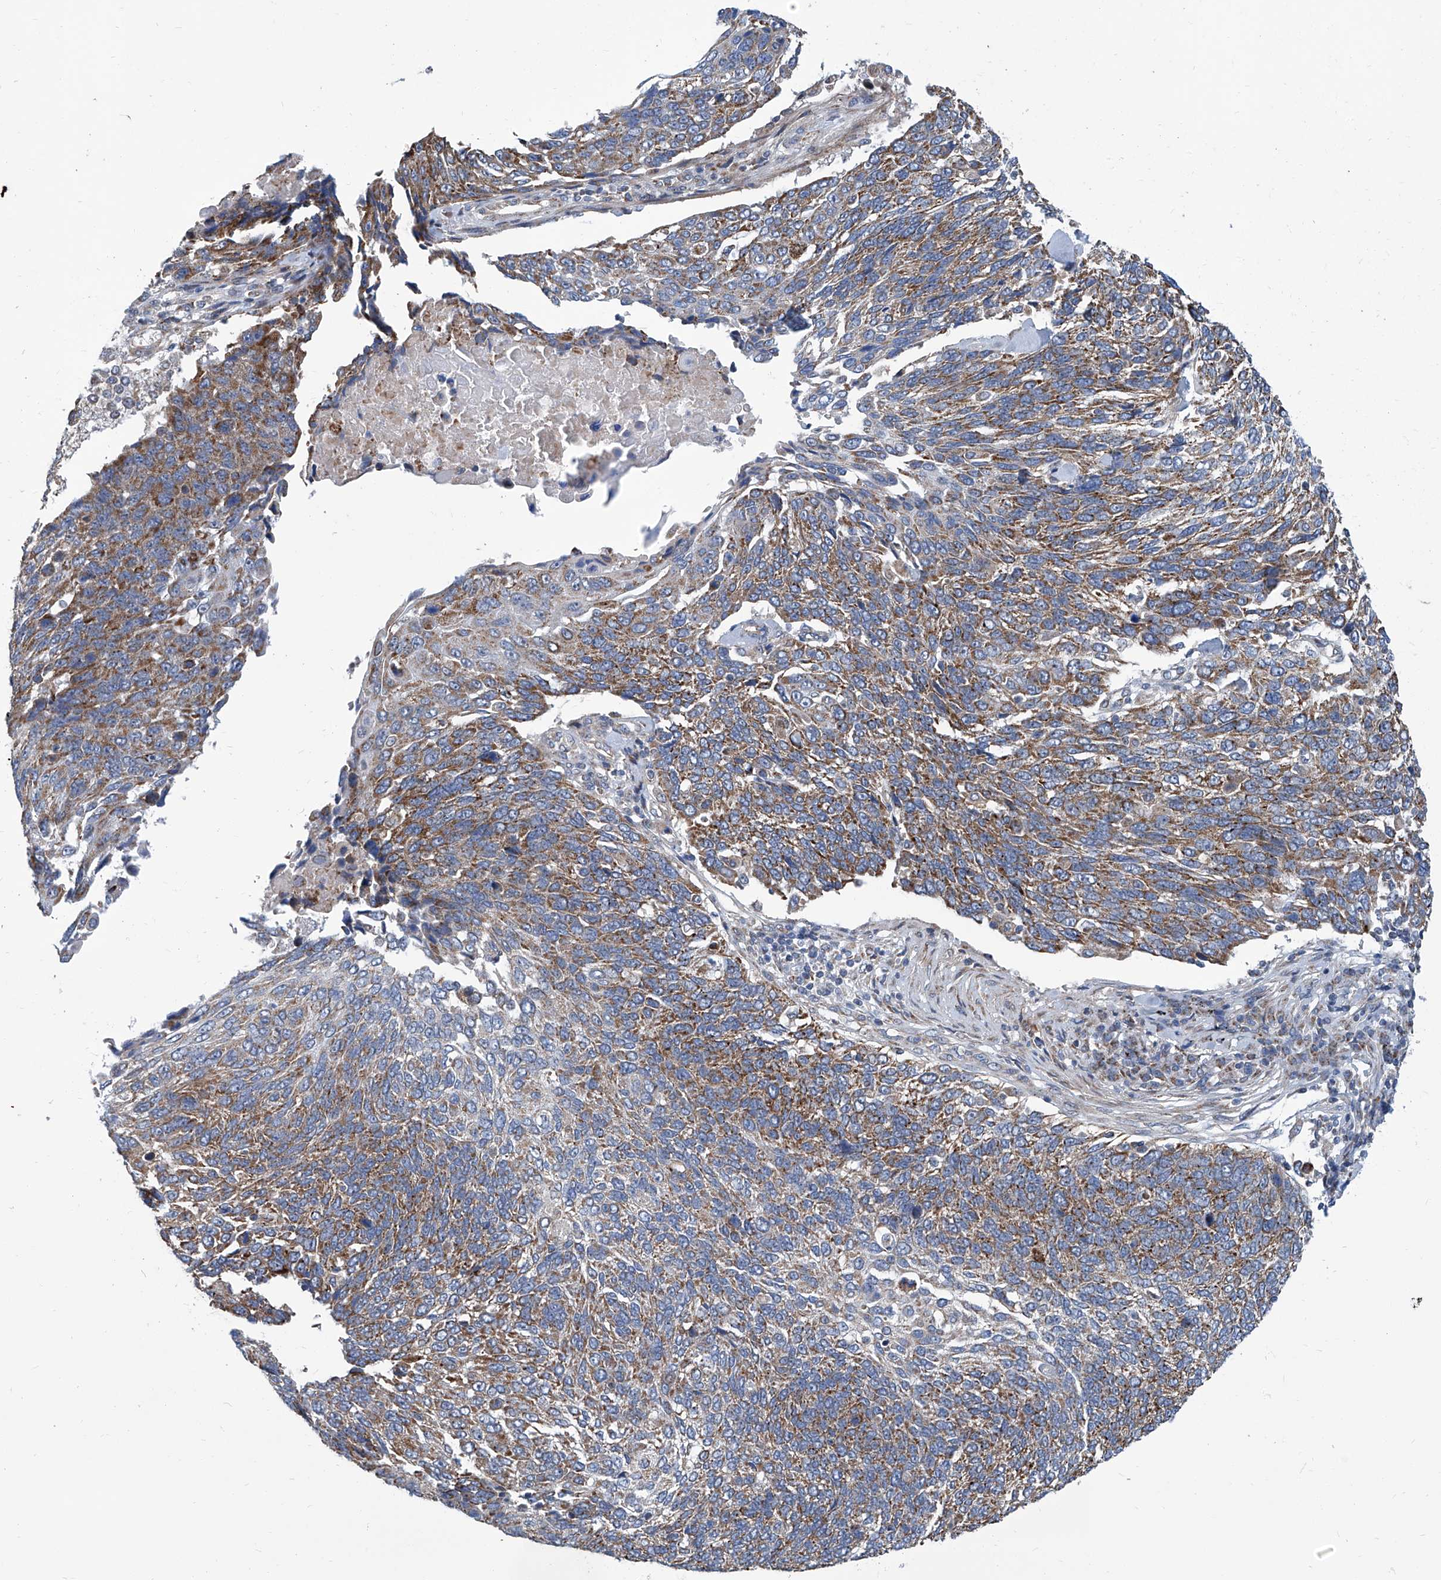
{"staining": {"intensity": "moderate", "quantity": ">75%", "location": "cytoplasmic/membranous"}, "tissue": "lung cancer", "cell_type": "Tumor cells", "image_type": "cancer", "snomed": [{"axis": "morphology", "description": "Squamous cell carcinoma, NOS"}, {"axis": "topography", "description": "Lung"}], "caption": "Immunohistochemical staining of lung cancer (squamous cell carcinoma) demonstrates medium levels of moderate cytoplasmic/membranous protein staining in about >75% of tumor cells. The protein of interest is shown in brown color, while the nuclei are stained blue.", "gene": "USP48", "patient": {"sex": "male", "age": 66}}